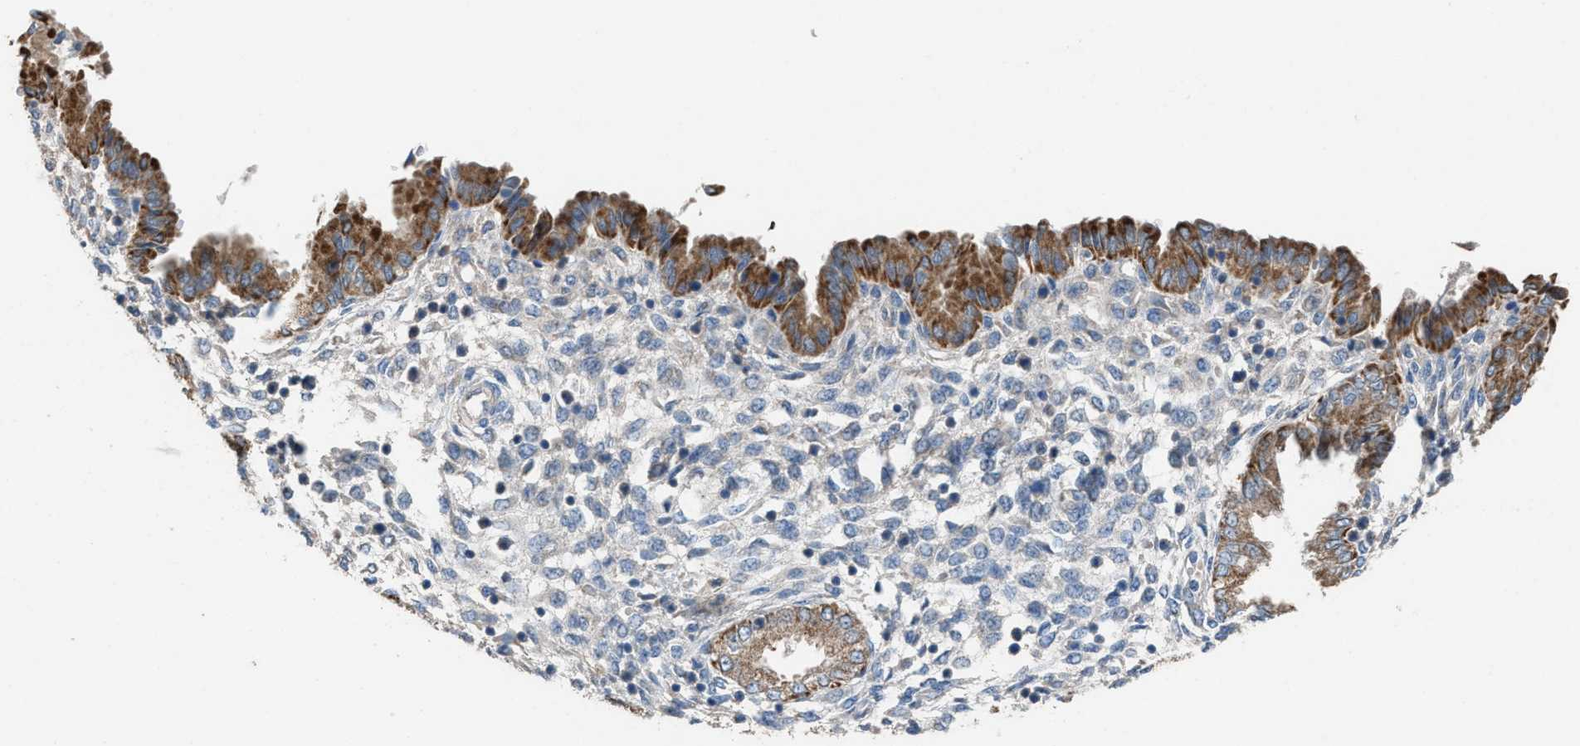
{"staining": {"intensity": "weak", "quantity": "<25%", "location": "cytoplasmic/membranous"}, "tissue": "endometrium", "cell_type": "Cells in endometrial stroma", "image_type": "normal", "snomed": [{"axis": "morphology", "description": "Normal tissue, NOS"}, {"axis": "topography", "description": "Endometrium"}], "caption": "IHC image of unremarkable endometrium: endometrium stained with DAB demonstrates no significant protein positivity in cells in endometrial stroma.", "gene": "TPK1", "patient": {"sex": "female", "age": 33}}